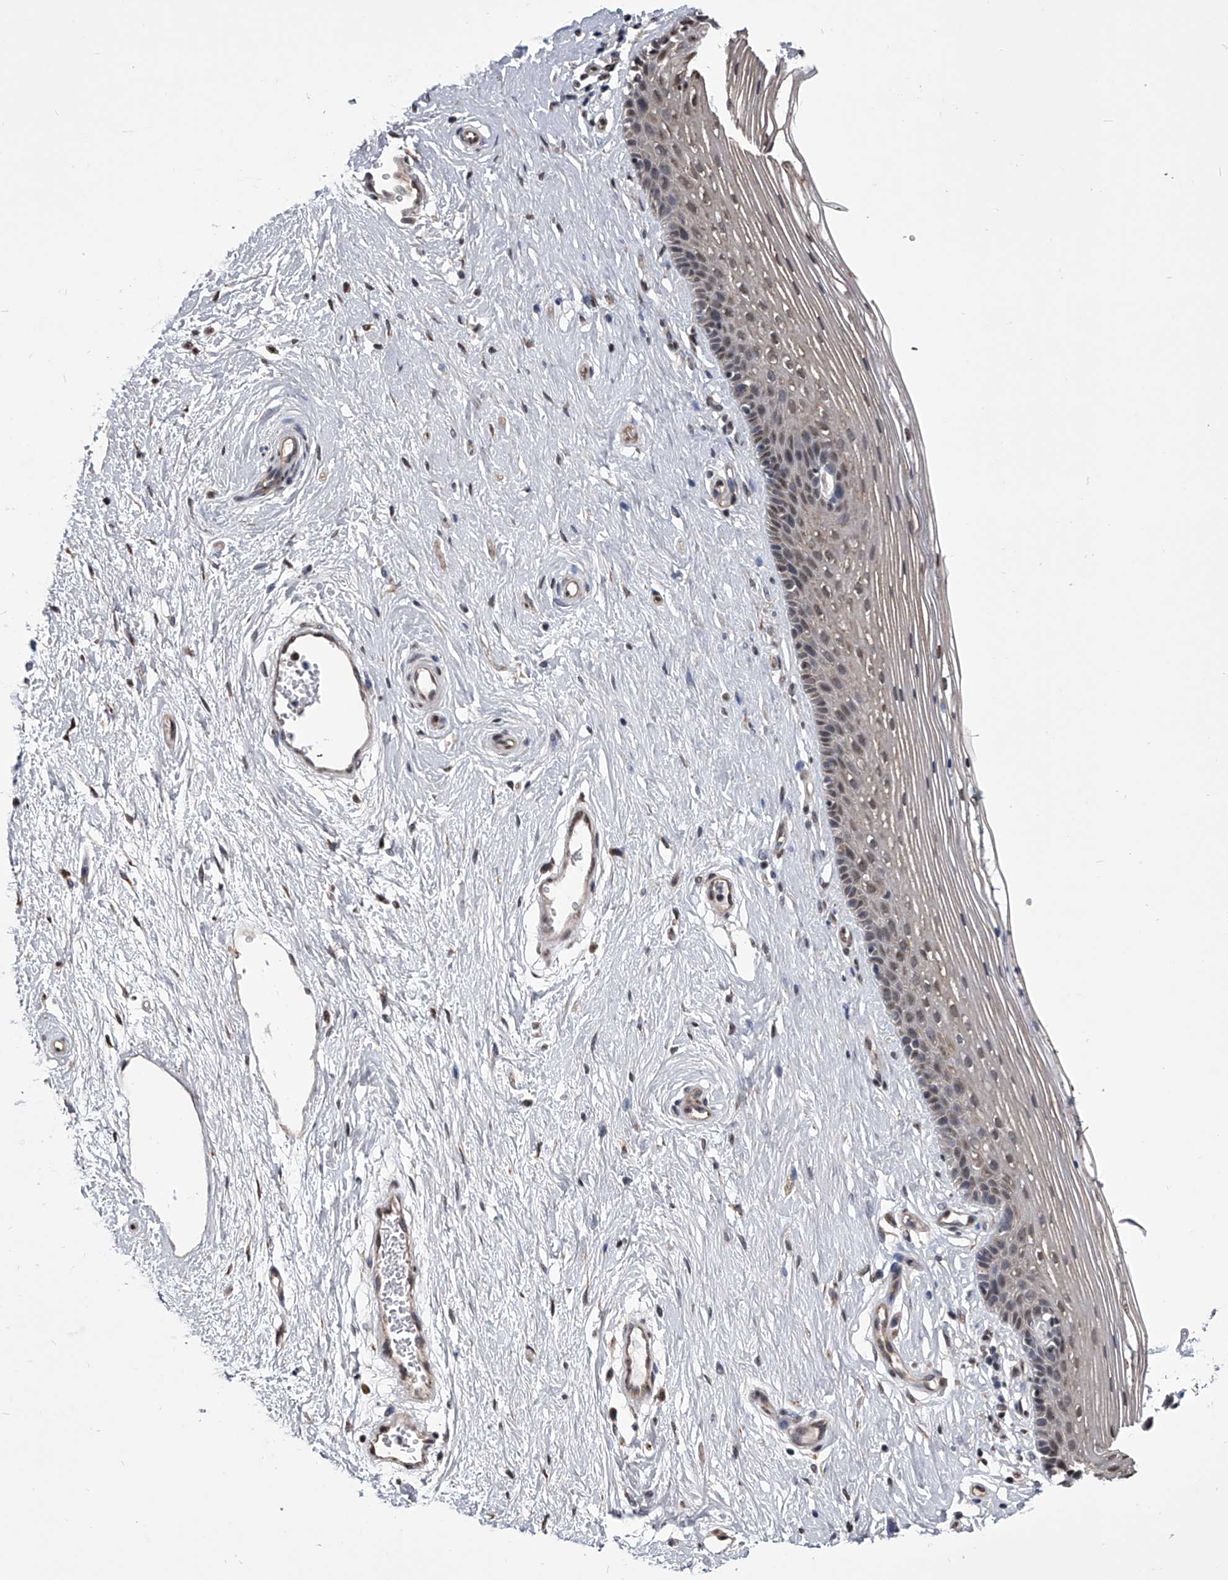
{"staining": {"intensity": "weak", "quantity": "25%-75%", "location": "cytoplasmic/membranous,nuclear"}, "tissue": "vagina", "cell_type": "Squamous epithelial cells", "image_type": "normal", "snomed": [{"axis": "morphology", "description": "Normal tissue, NOS"}, {"axis": "topography", "description": "Vagina"}], "caption": "A low amount of weak cytoplasmic/membranous,nuclear positivity is present in about 25%-75% of squamous epithelial cells in benign vagina. Nuclei are stained in blue.", "gene": "ZNF76", "patient": {"sex": "female", "age": 46}}